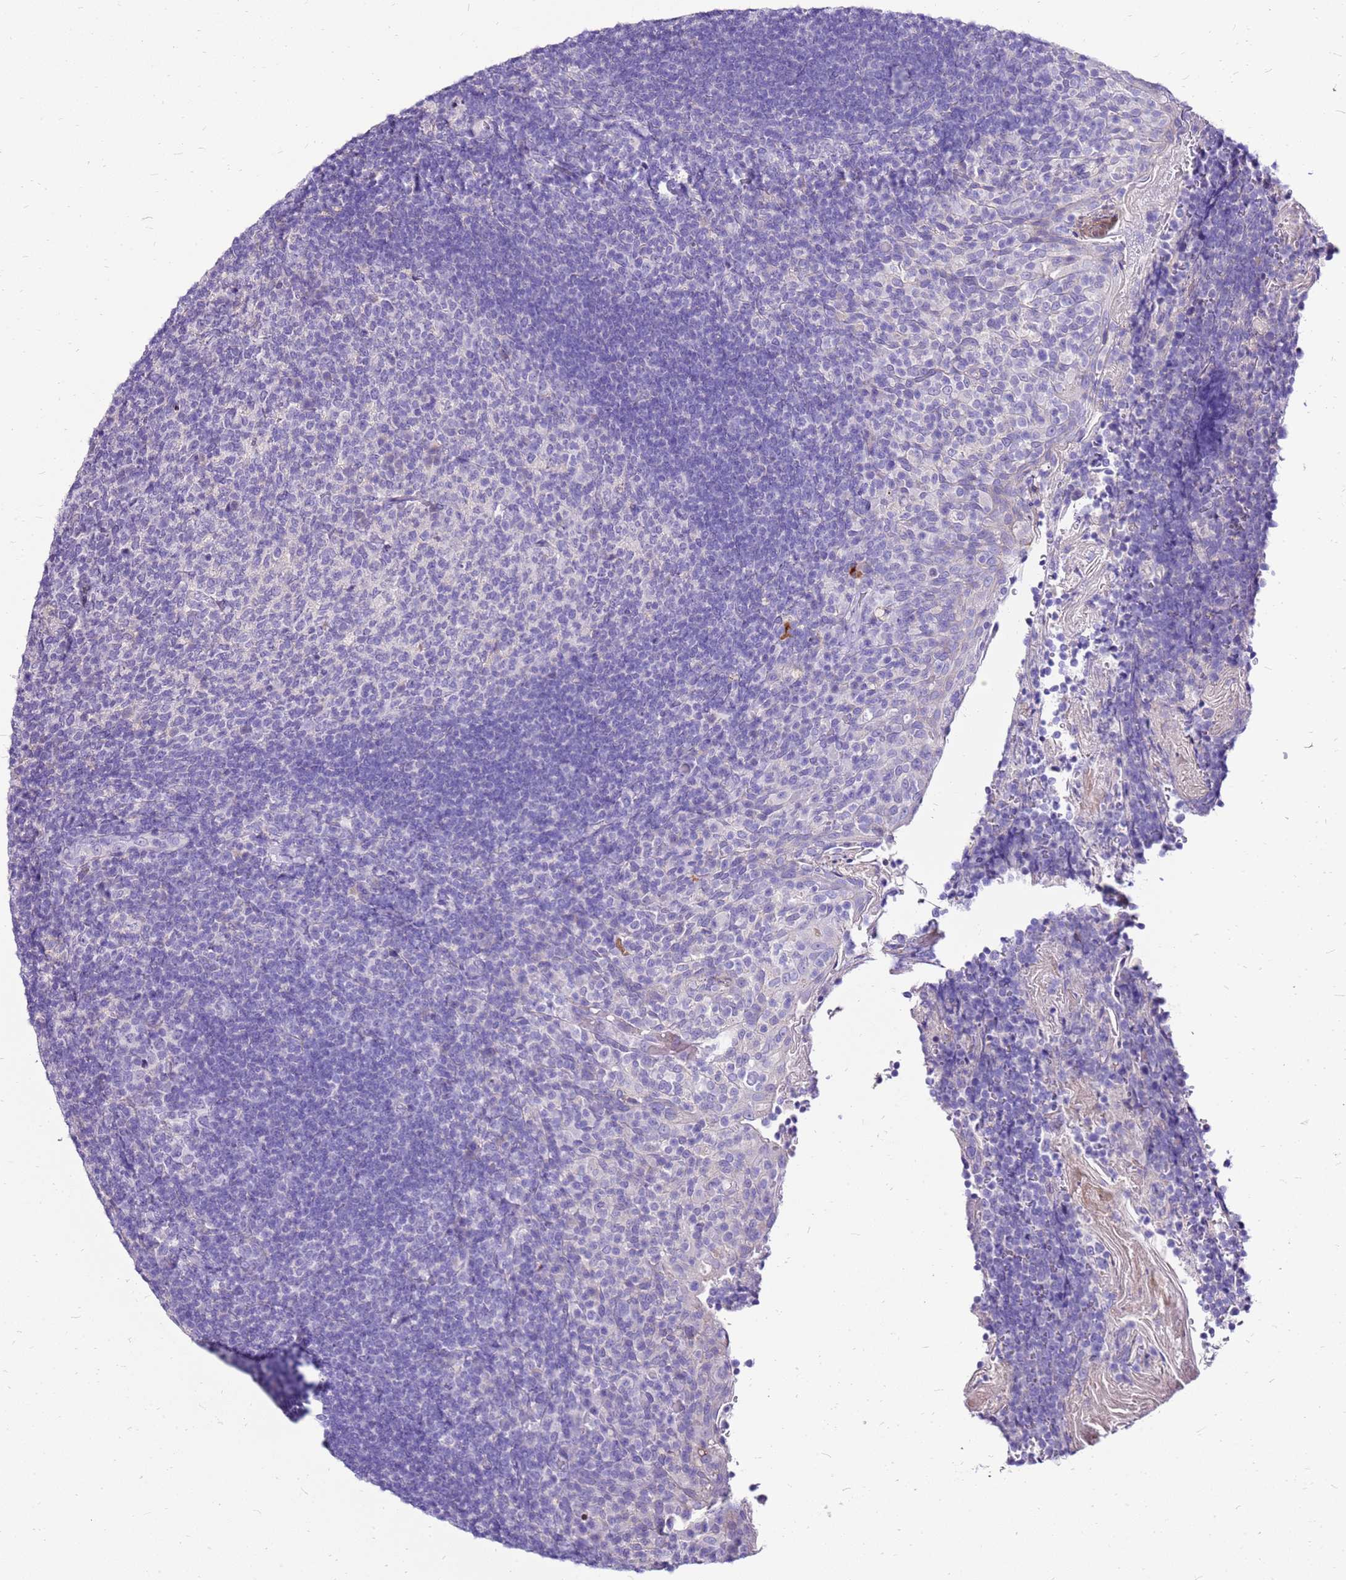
{"staining": {"intensity": "negative", "quantity": "none", "location": "none"}, "tissue": "tonsil", "cell_type": "Germinal center cells", "image_type": "normal", "snomed": [{"axis": "morphology", "description": "Normal tissue, NOS"}, {"axis": "topography", "description": "Tonsil"}], "caption": "Immunohistochemistry (IHC) histopathology image of unremarkable tonsil: human tonsil stained with DAB (3,3'-diaminobenzidine) exhibits no significant protein expression in germinal center cells.", "gene": "DCDC2B", "patient": {"sex": "female", "age": 10}}